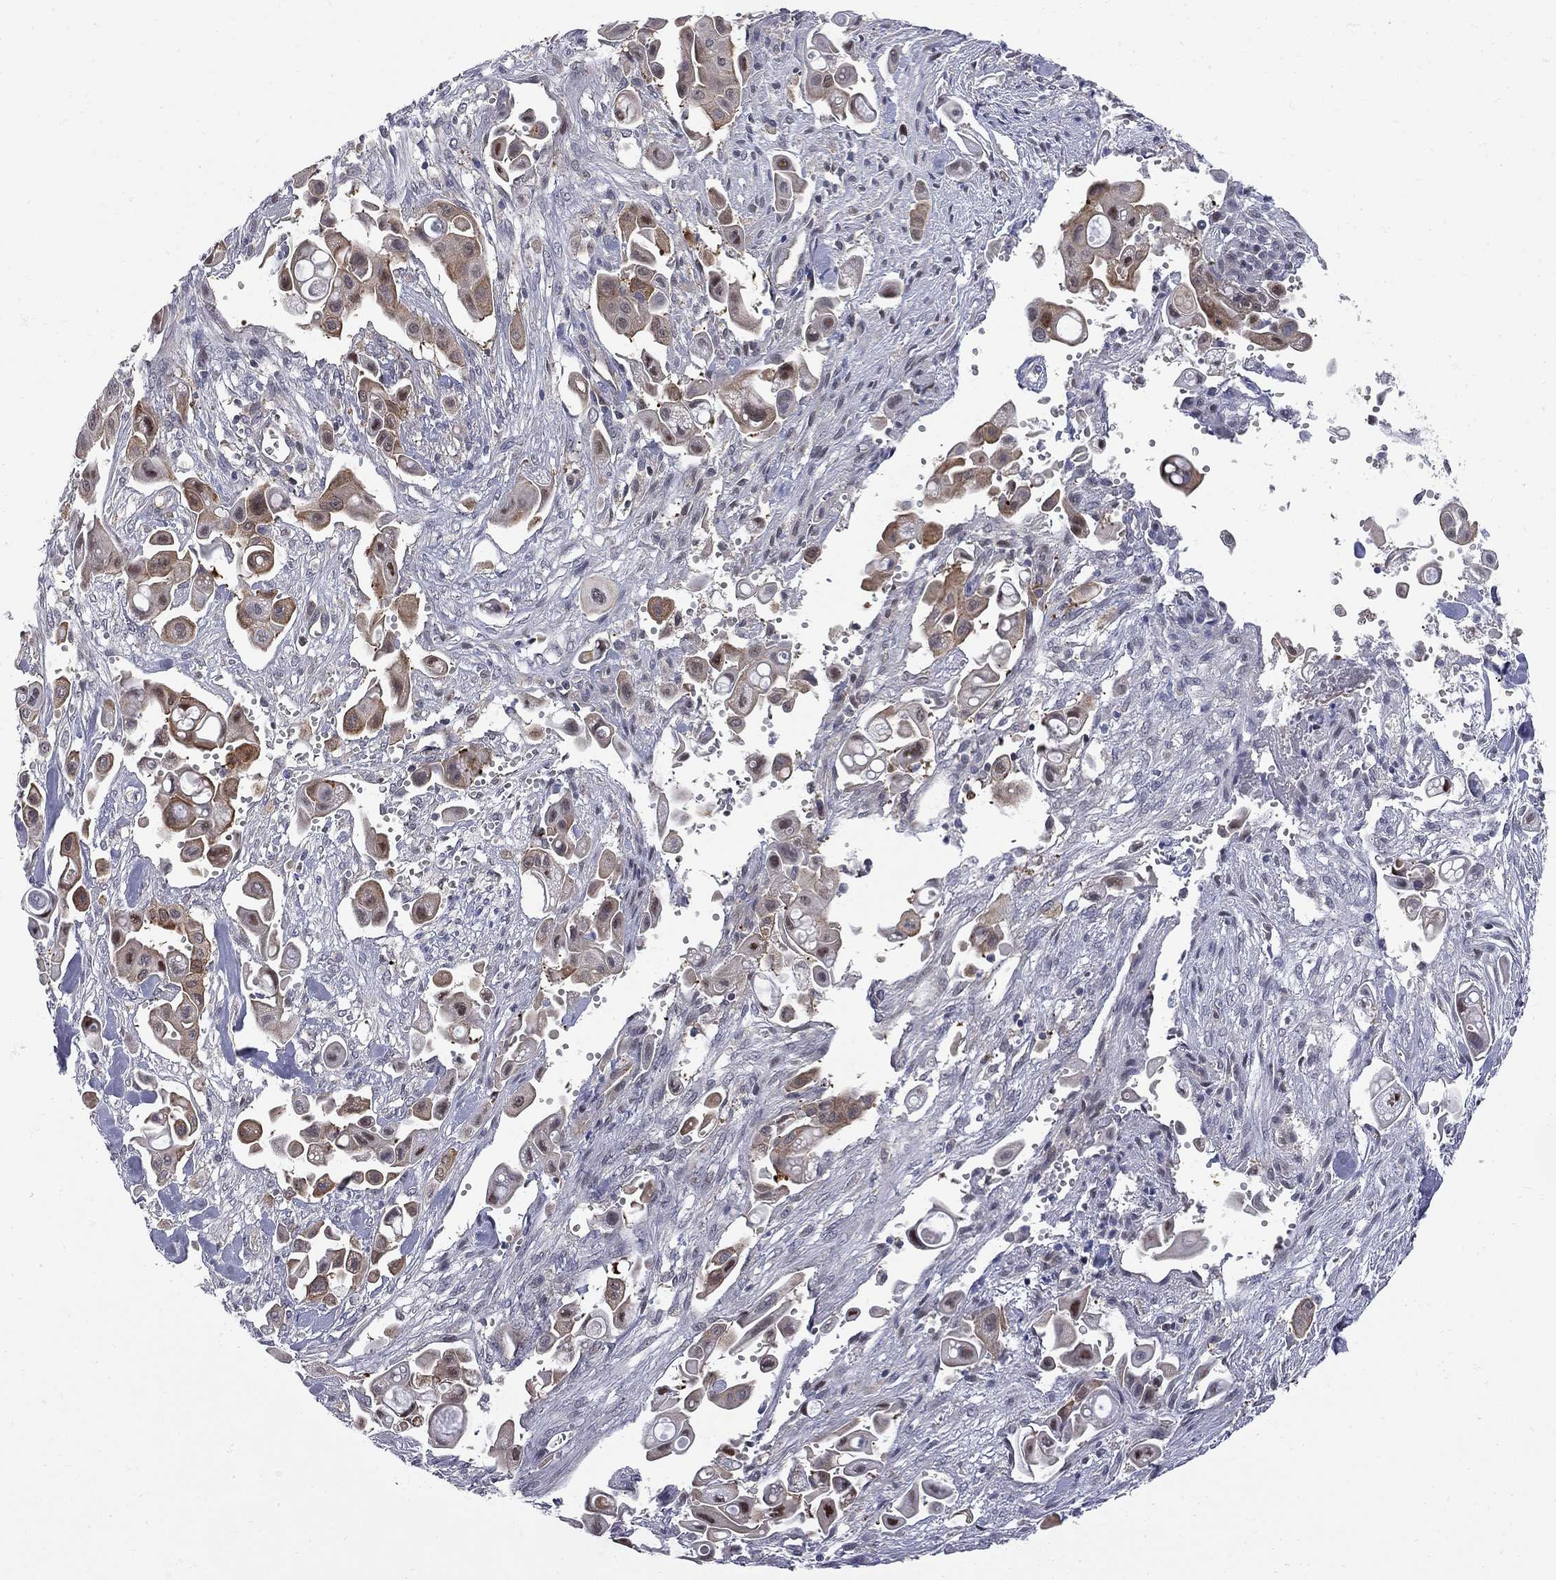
{"staining": {"intensity": "moderate", "quantity": ">75%", "location": "cytoplasmic/membranous"}, "tissue": "pancreatic cancer", "cell_type": "Tumor cells", "image_type": "cancer", "snomed": [{"axis": "morphology", "description": "Adenocarcinoma, NOS"}, {"axis": "topography", "description": "Pancreas"}], "caption": "Human pancreatic cancer stained with a protein marker displays moderate staining in tumor cells.", "gene": "GALNT8", "patient": {"sex": "male", "age": 50}}